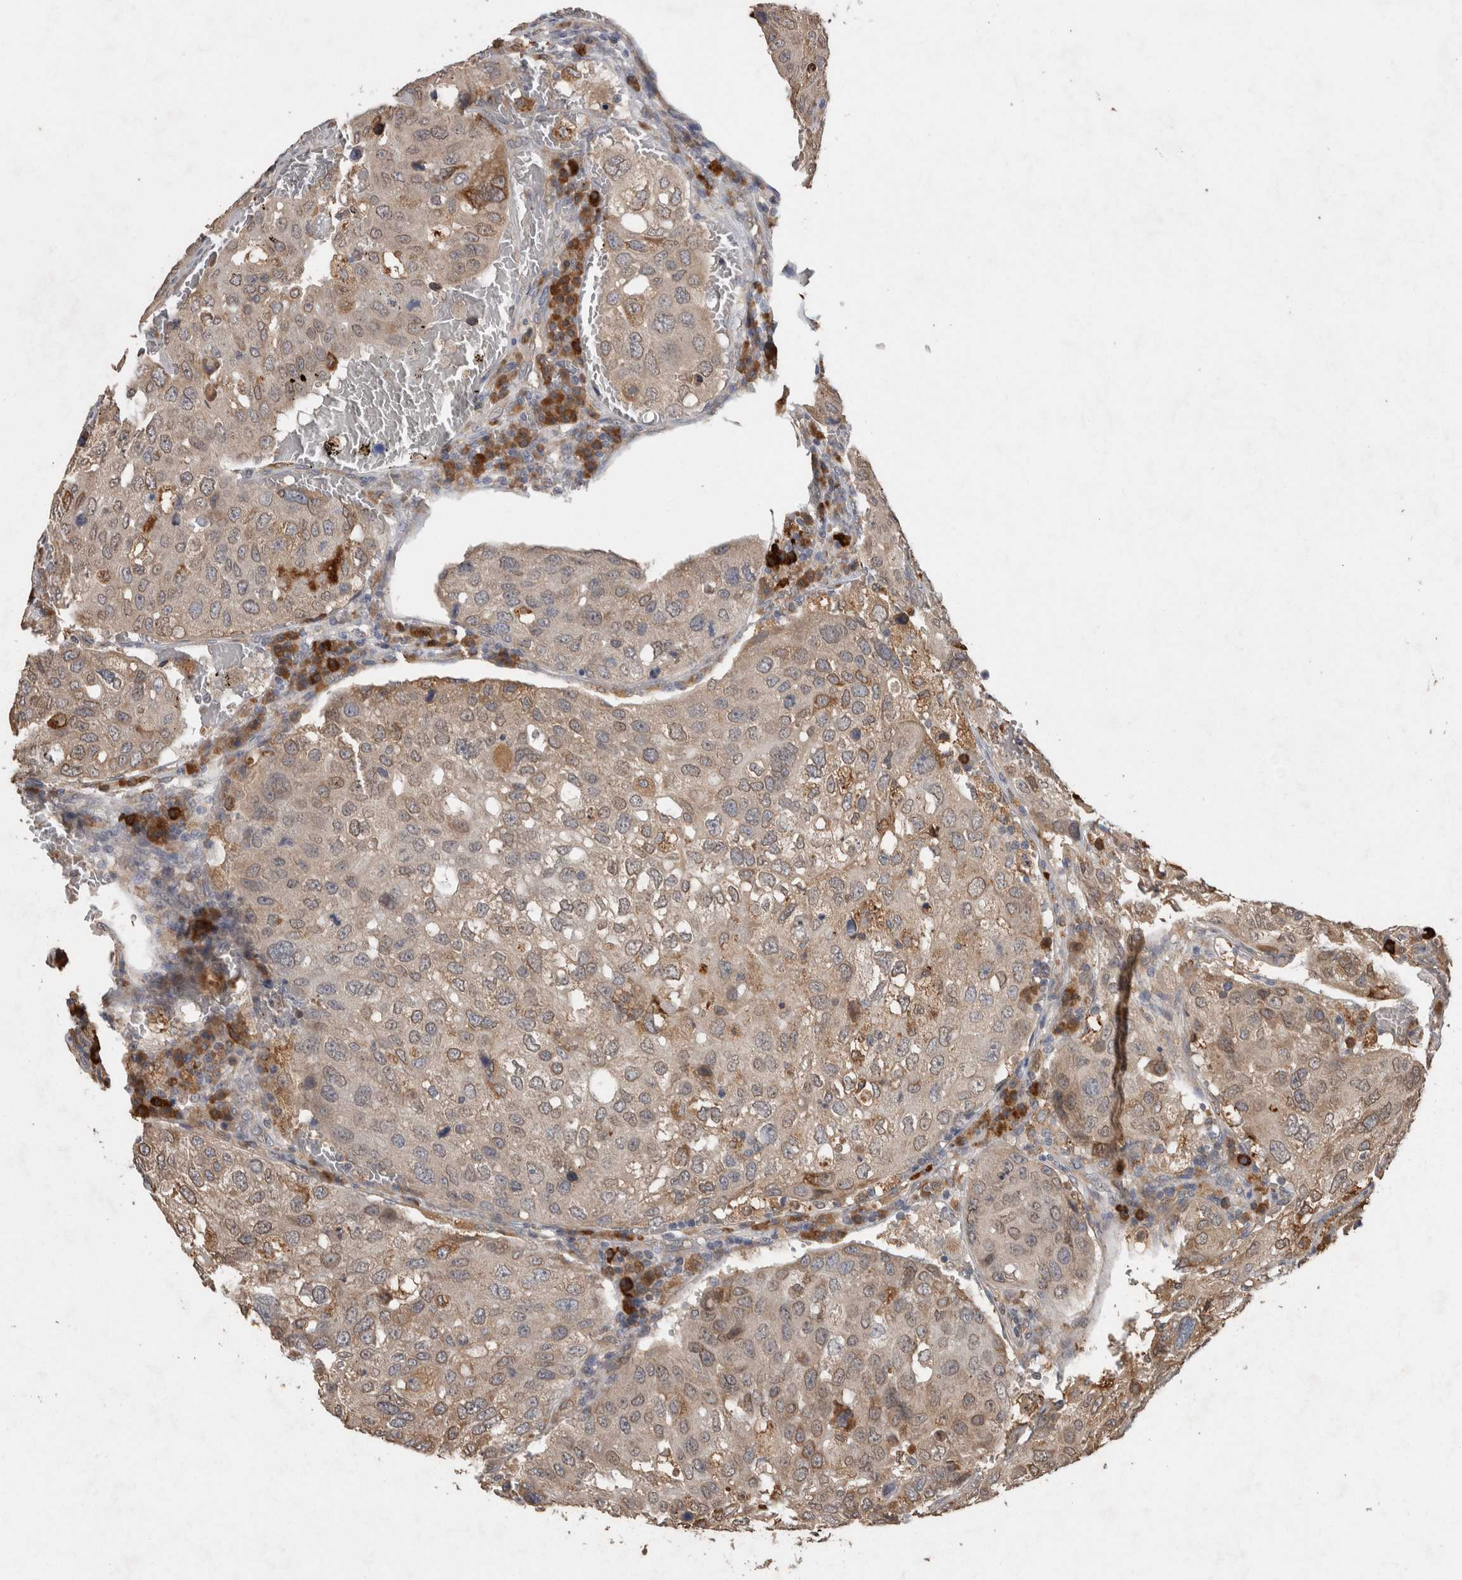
{"staining": {"intensity": "moderate", "quantity": "25%-75%", "location": "cytoplasmic/membranous"}, "tissue": "urothelial cancer", "cell_type": "Tumor cells", "image_type": "cancer", "snomed": [{"axis": "morphology", "description": "Urothelial carcinoma, High grade"}, {"axis": "topography", "description": "Lymph node"}, {"axis": "topography", "description": "Urinary bladder"}], "caption": "Urothelial carcinoma (high-grade) tissue exhibits moderate cytoplasmic/membranous positivity in about 25%-75% of tumor cells, visualized by immunohistochemistry.", "gene": "ADGRL3", "patient": {"sex": "male", "age": 51}}